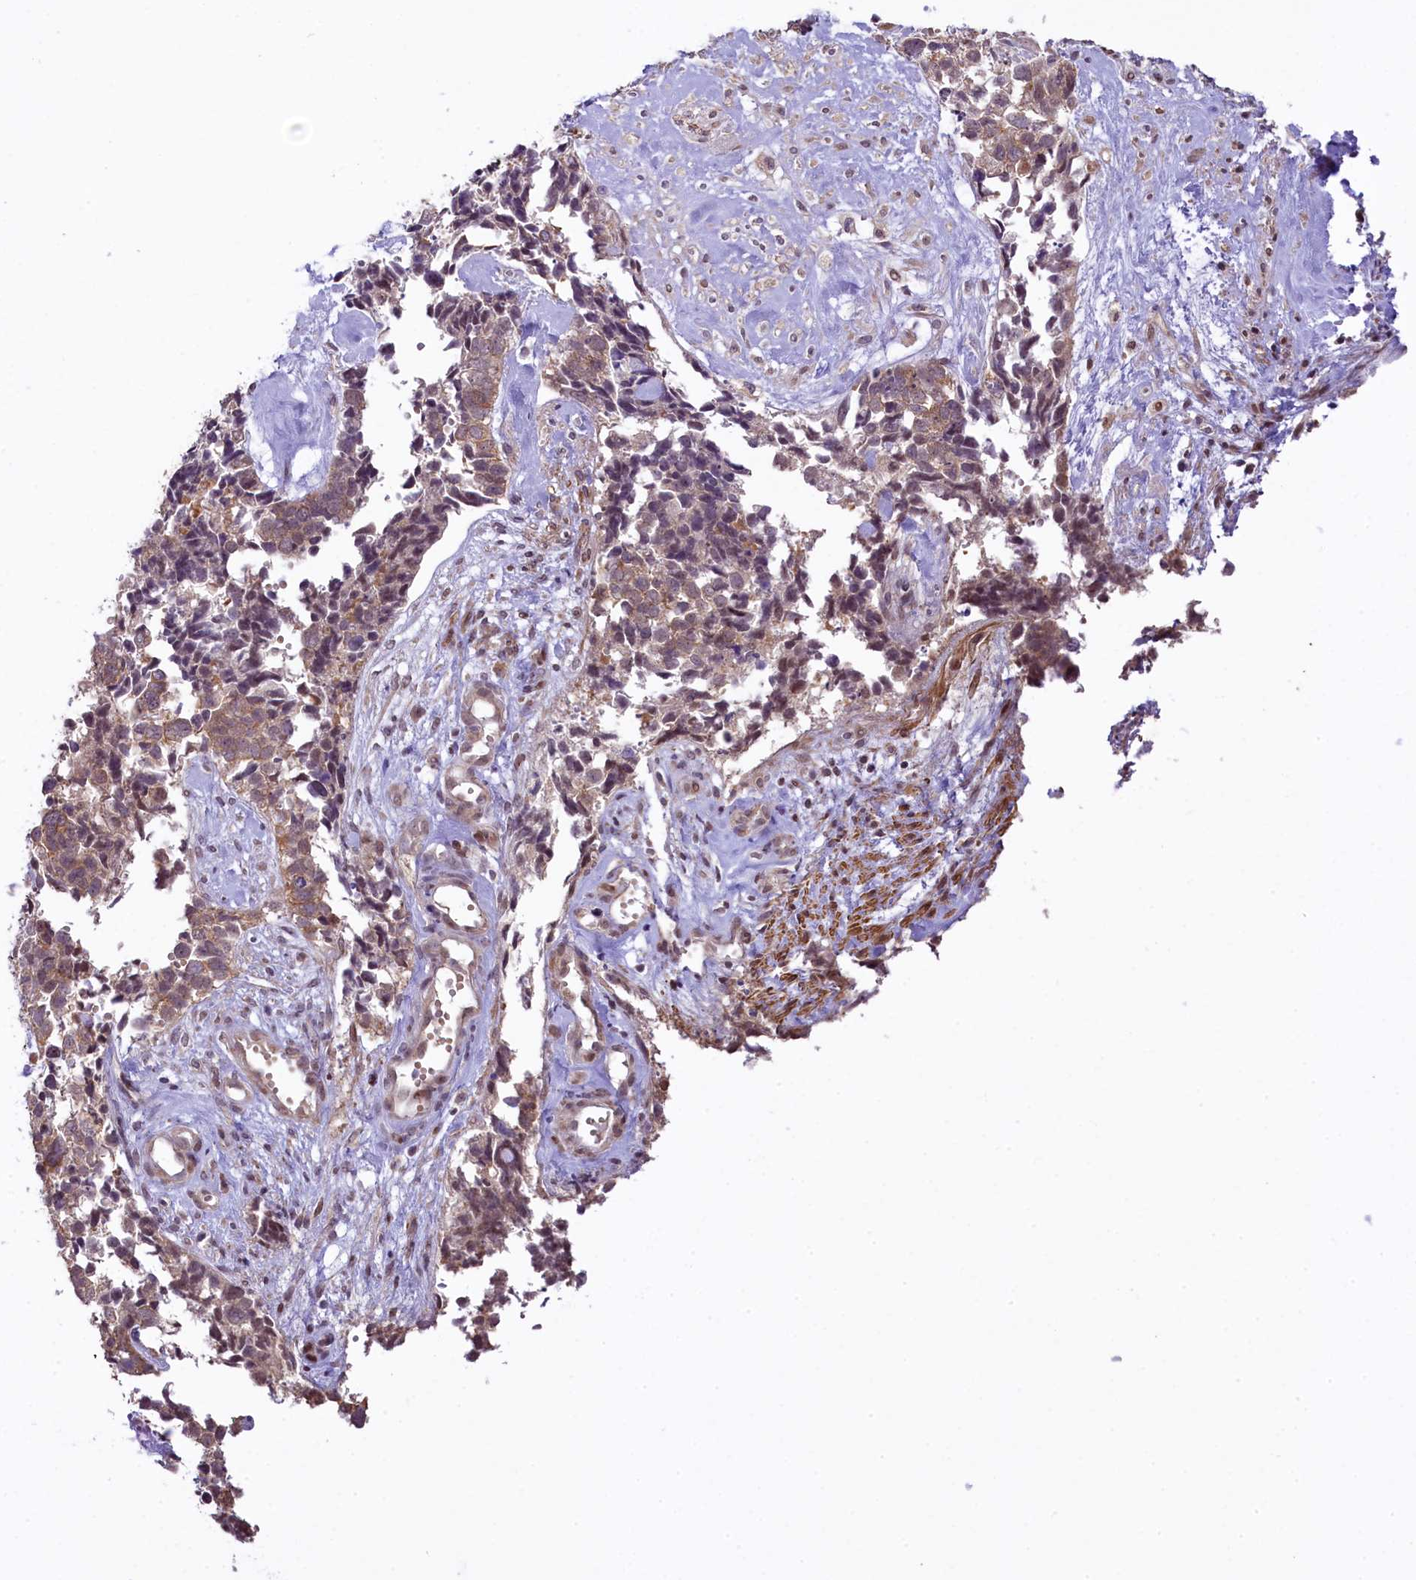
{"staining": {"intensity": "weak", "quantity": "25%-75%", "location": "cytoplasmic/membranous"}, "tissue": "cervical cancer", "cell_type": "Tumor cells", "image_type": "cancer", "snomed": [{"axis": "morphology", "description": "Squamous cell carcinoma, NOS"}, {"axis": "topography", "description": "Cervix"}], "caption": "Immunohistochemistry (IHC) of cervical squamous cell carcinoma demonstrates low levels of weak cytoplasmic/membranous expression in about 25%-75% of tumor cells. (DAB (3,3'-diaminobenzidine) = brown stain, brightfield microscopy at high magnification).", "gene": "RBBP8", "patient": {"sex": "female", "age": 63}}